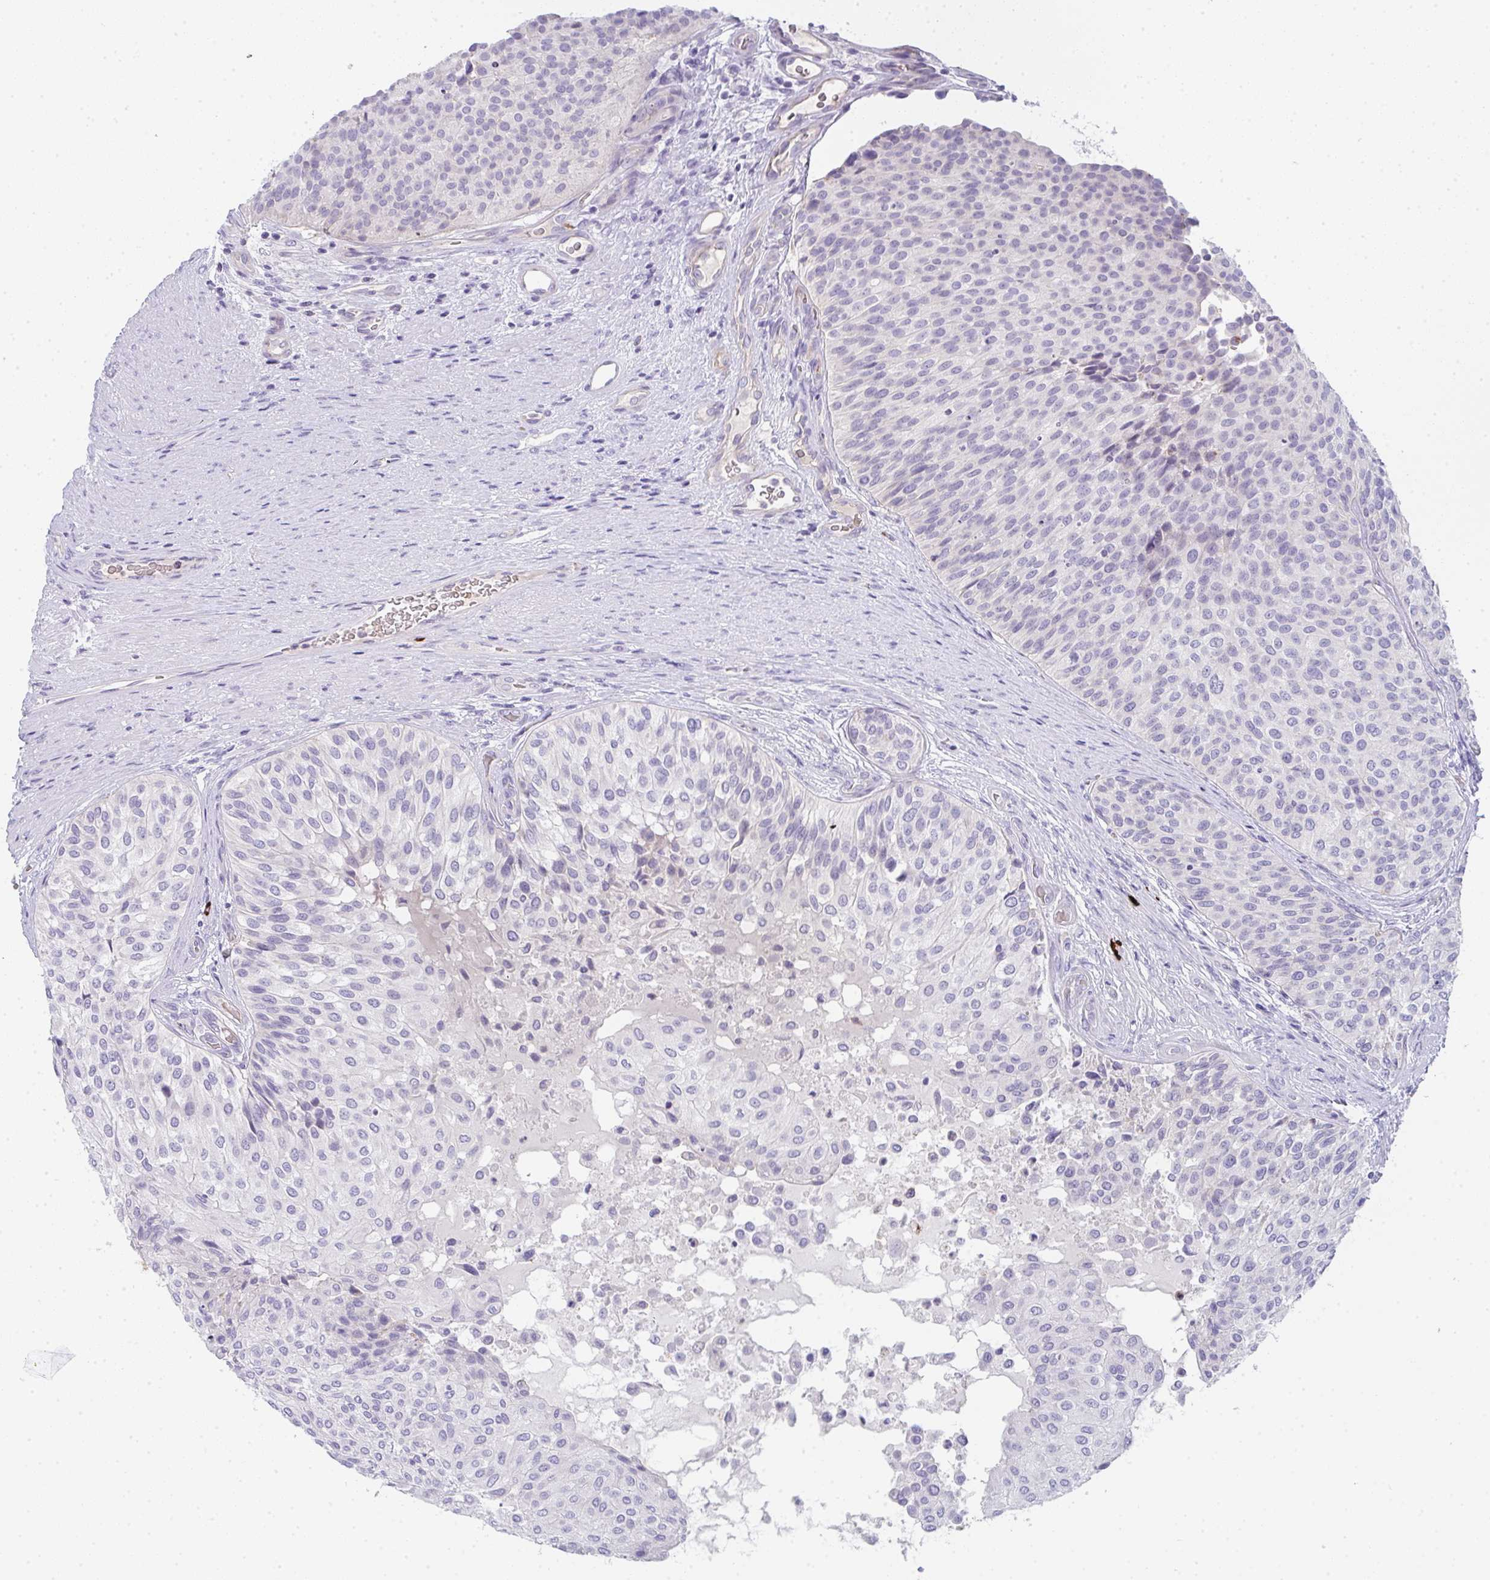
{"staining": {"intensity": "negative", "quantity": "none", "location": "none"}, "tissue": "urinary bladder", "cell_type": "Urothelial cells", "image_type": "normal", "snomed": [{"axis": "morphology", "description": "Normal tissue, NOS"}, {"axis": "topography", "description": "Urinary bladder"}, {"axis": "topography", "description": "Prostate"}], "caption": "Immunohistochemistry image of unremarkable urinary bladder: urinary bladder stained with DAB (3,3'-diaminobenzidine) exhibits no significant protein positivity in urothelial cells.", "gene": "CACNA1S", "patient": {"sex": "male", "age": 77}}